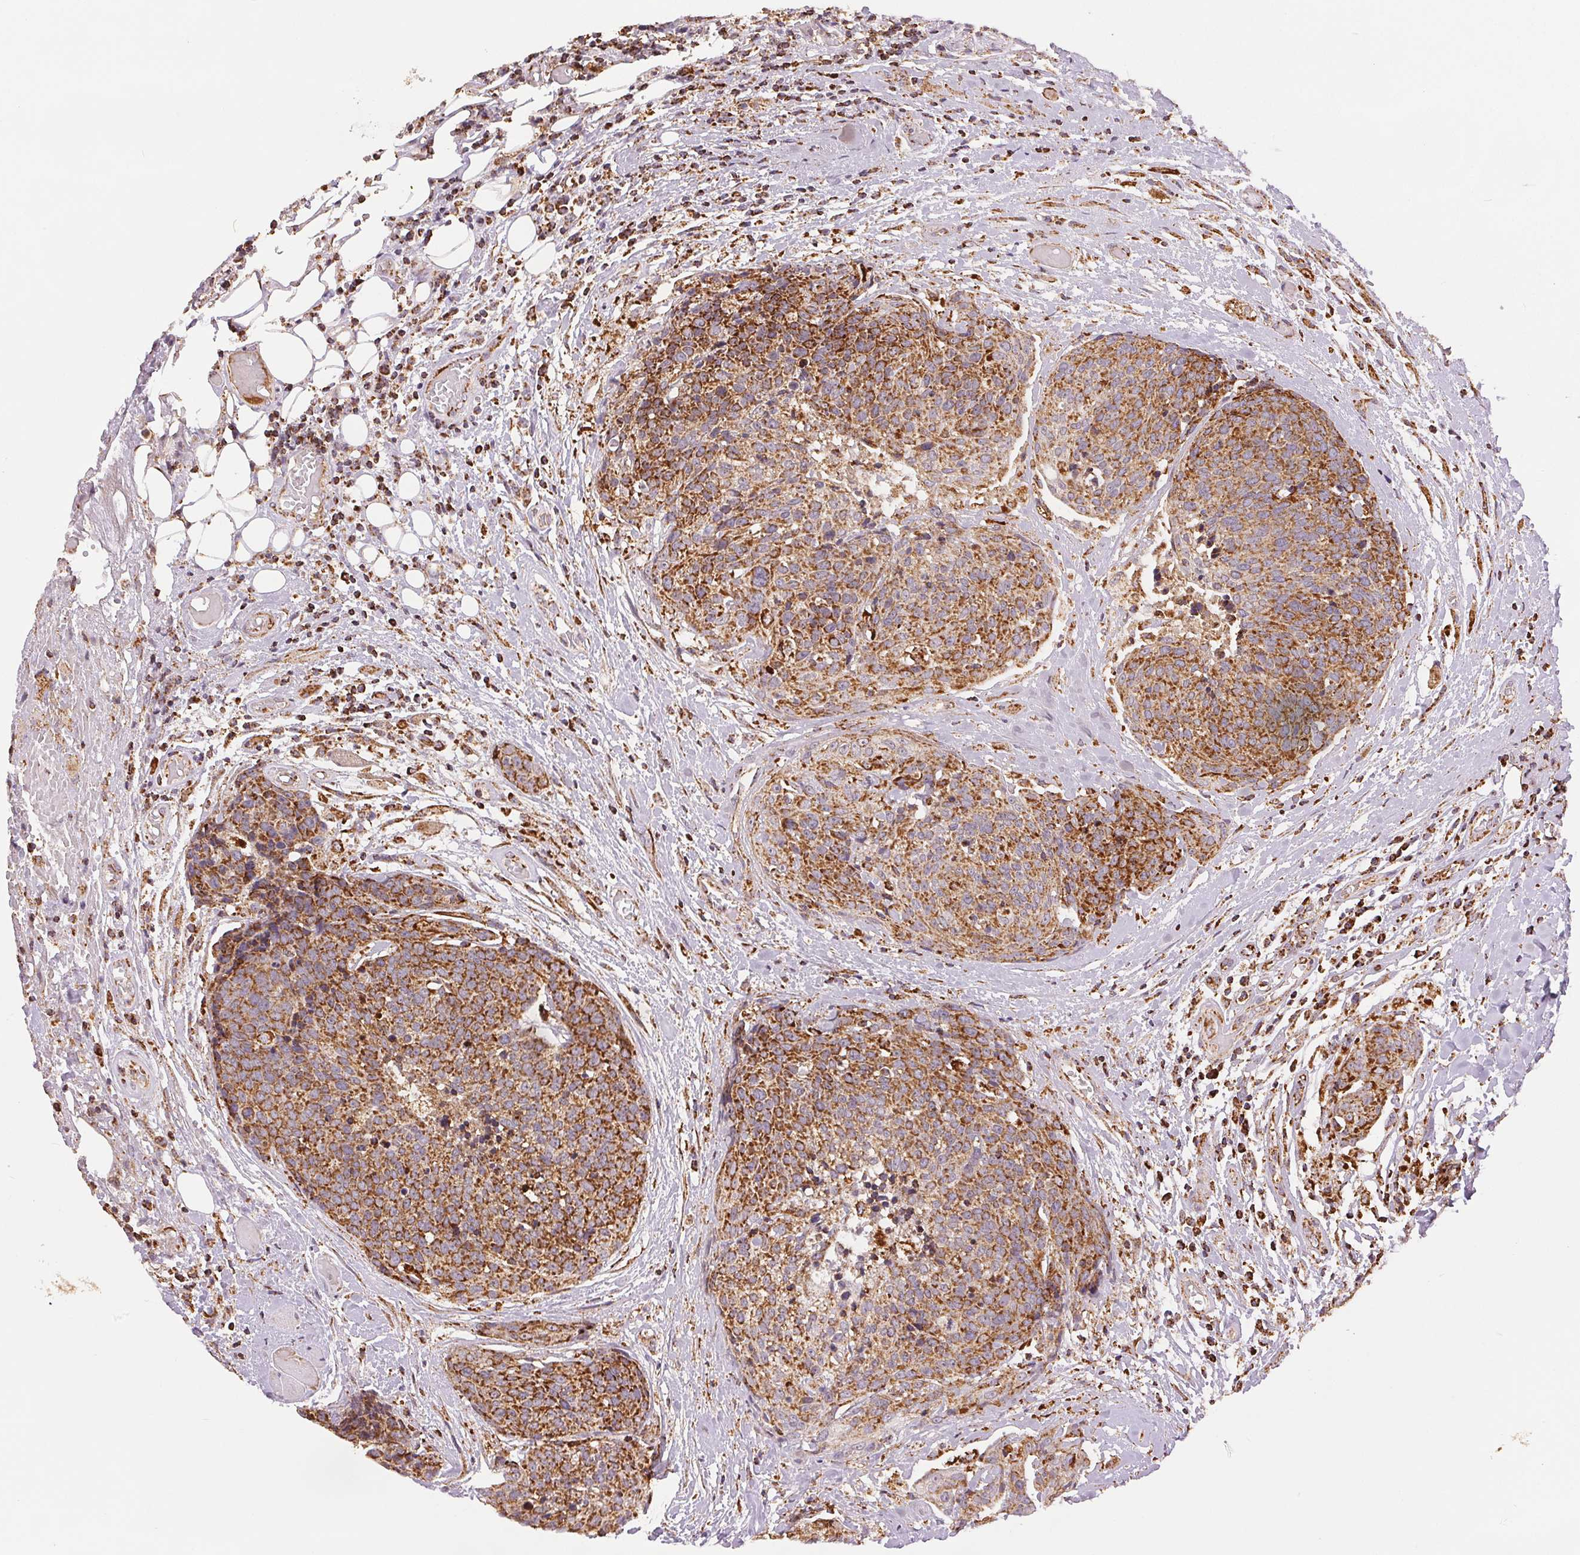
{"staining": {"intensity": "moderate", "quantity": ">75%", "location": "cytoplasmic/membranous"}, "tissue": "head and neck cancer", "cell_type": "Tumor cells", "image_type": "cancer", "snomed": [{"axis": "morphology", "description": "Squamous cell carcinoma, NOS"}, {"axis": "topography", "description": "Oral tissue"}, {"axis": "topography", "description": "Head-Neck"}], "caption": "Head and neck cancer was stained to show a protein in brown. There is medium levels of moderate cytoplasmic/membranous staining in about >75% of tumor cells. The protein of interest is stained brown, and the nuclei are stained in blue (DAB (3,3'-diaminobenzidine) IHC with brightfield microscopy, high magnification).", "gene": "SDHB", "patient": {"sex": "male", "age": 64}}